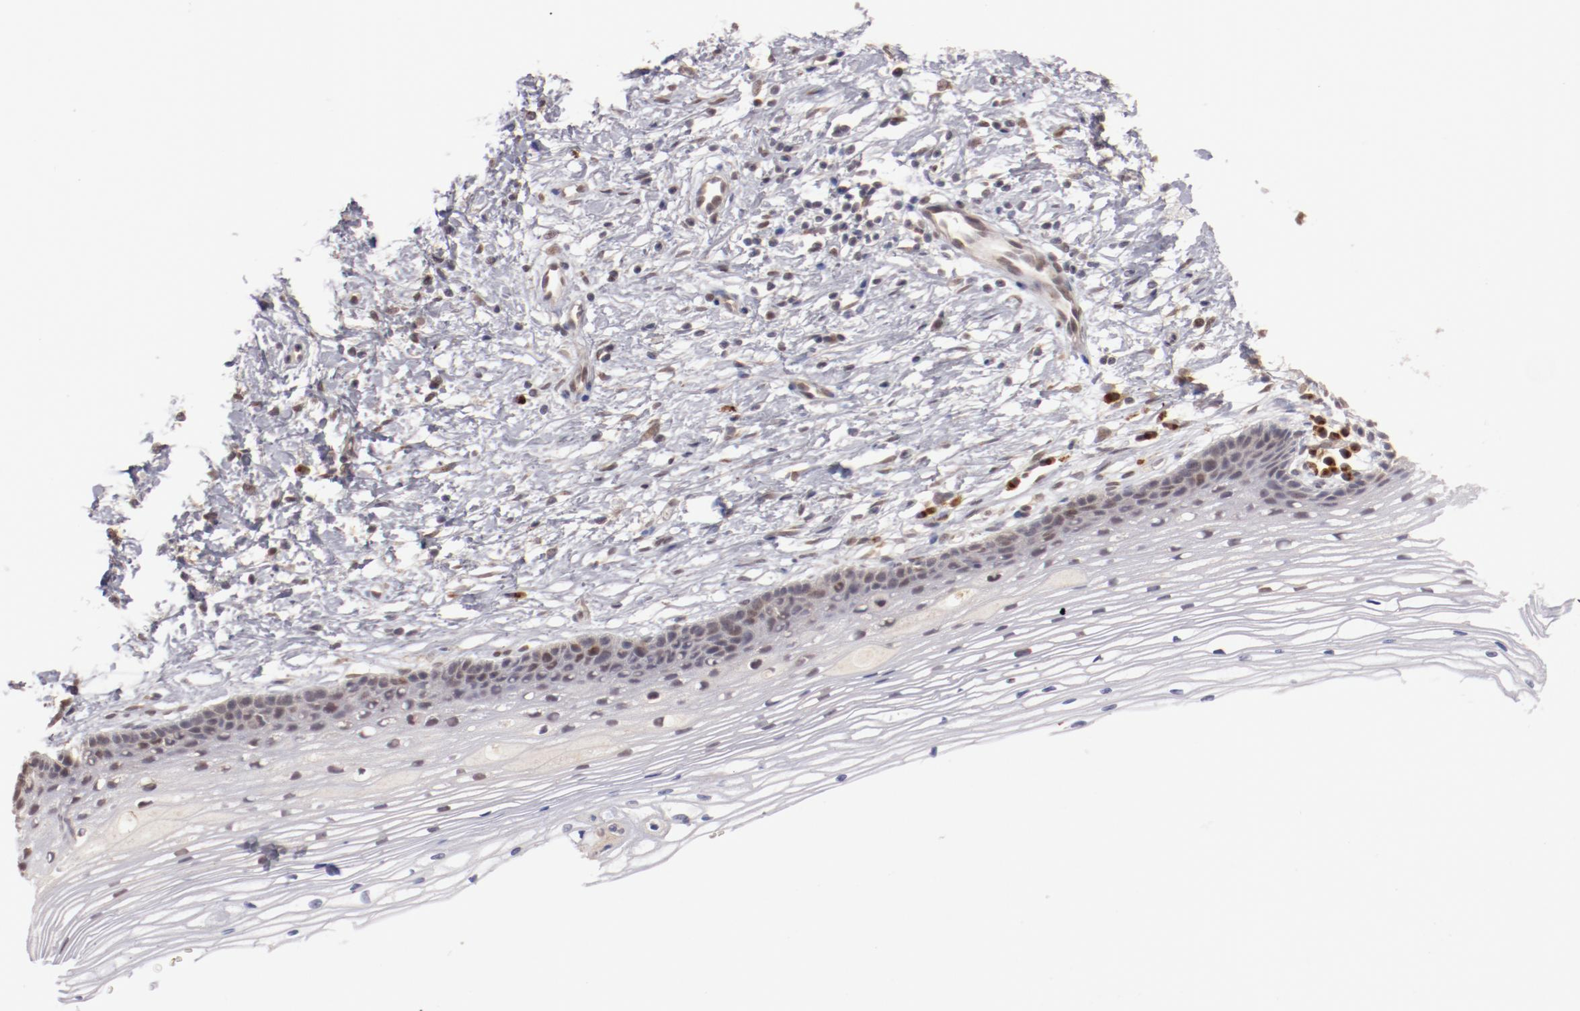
{"staining": {"intensity": "weak", "quantity": "25%-75%", "location": "nuclear"}, "tissue": "cervix", "cell_type": "Glandular cells", "image_type": "normal", "snomed": [{"axis": "morphology", "description": "Normal tissue, NOS"}, {"axis": "topography", "description": "Cervix"}], "caption": "Immunohistochemical staining of benign human cervix reveals low levels of weak nuclear staining in about 25%-75% of glandular cells.", "gene": "NFE2", "patient": {"sex": "female", "age": 77}}